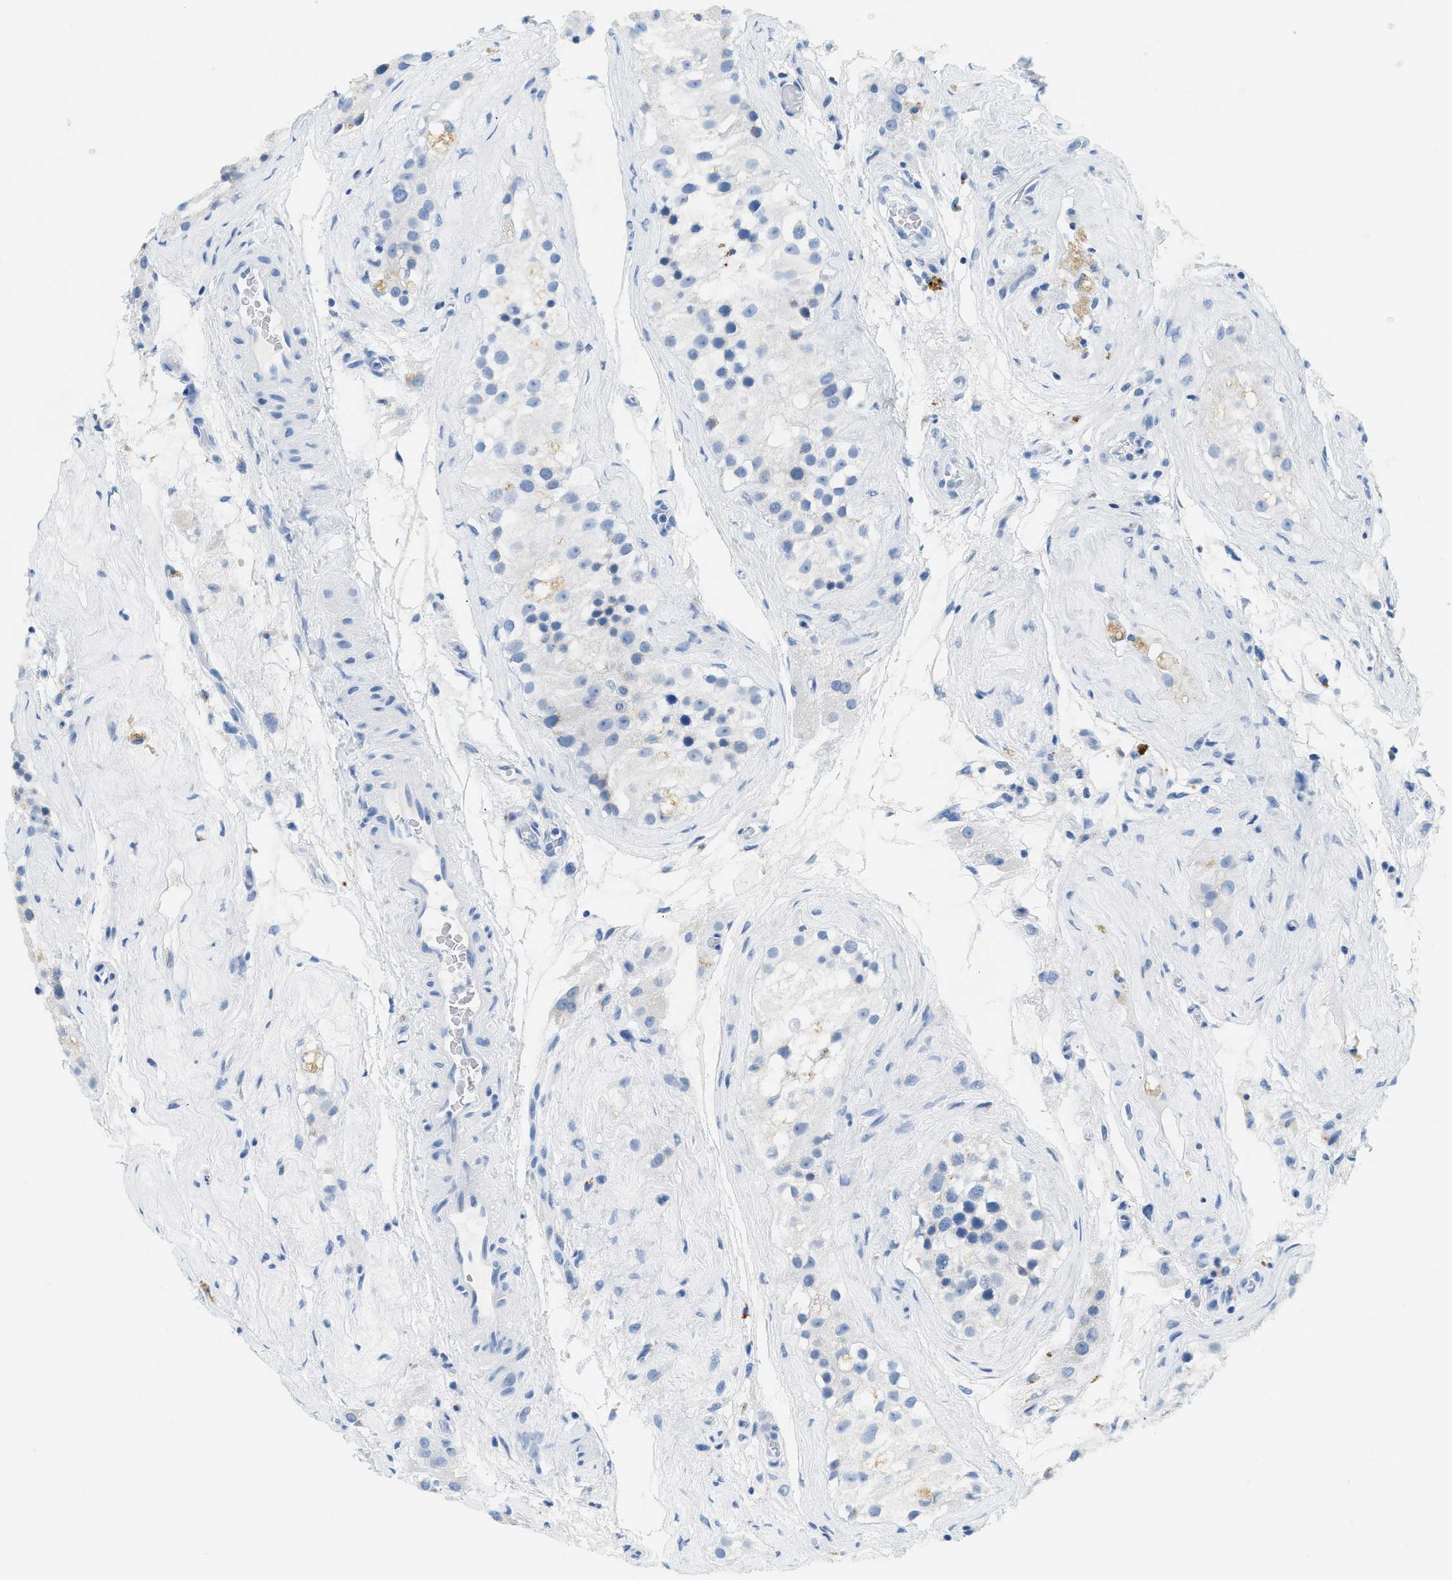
{"staining": {"intensity": "negative", "quantity": "none", "location": "none"}, "tissue": "testis", "cell_type": "Cells in seminiferous ducts", "image_type": "normal", "snomed": [{"axis": "morphology", "description": "Normal tissue, NOS"}, {"axis": "morphology", "description": "Seminoma, NOS"}, {"axis": "topography", "description": "Testis"}], "caption": "IHC micrograph of benign testis stained for a protein (brown), which shows no expression in cells in seminiferous ducts. (DAB IHC visualized using brightfield microscopy, high magnification).", "gene": "STXBP2", "patient": {"sex": "male", "age": 71}}